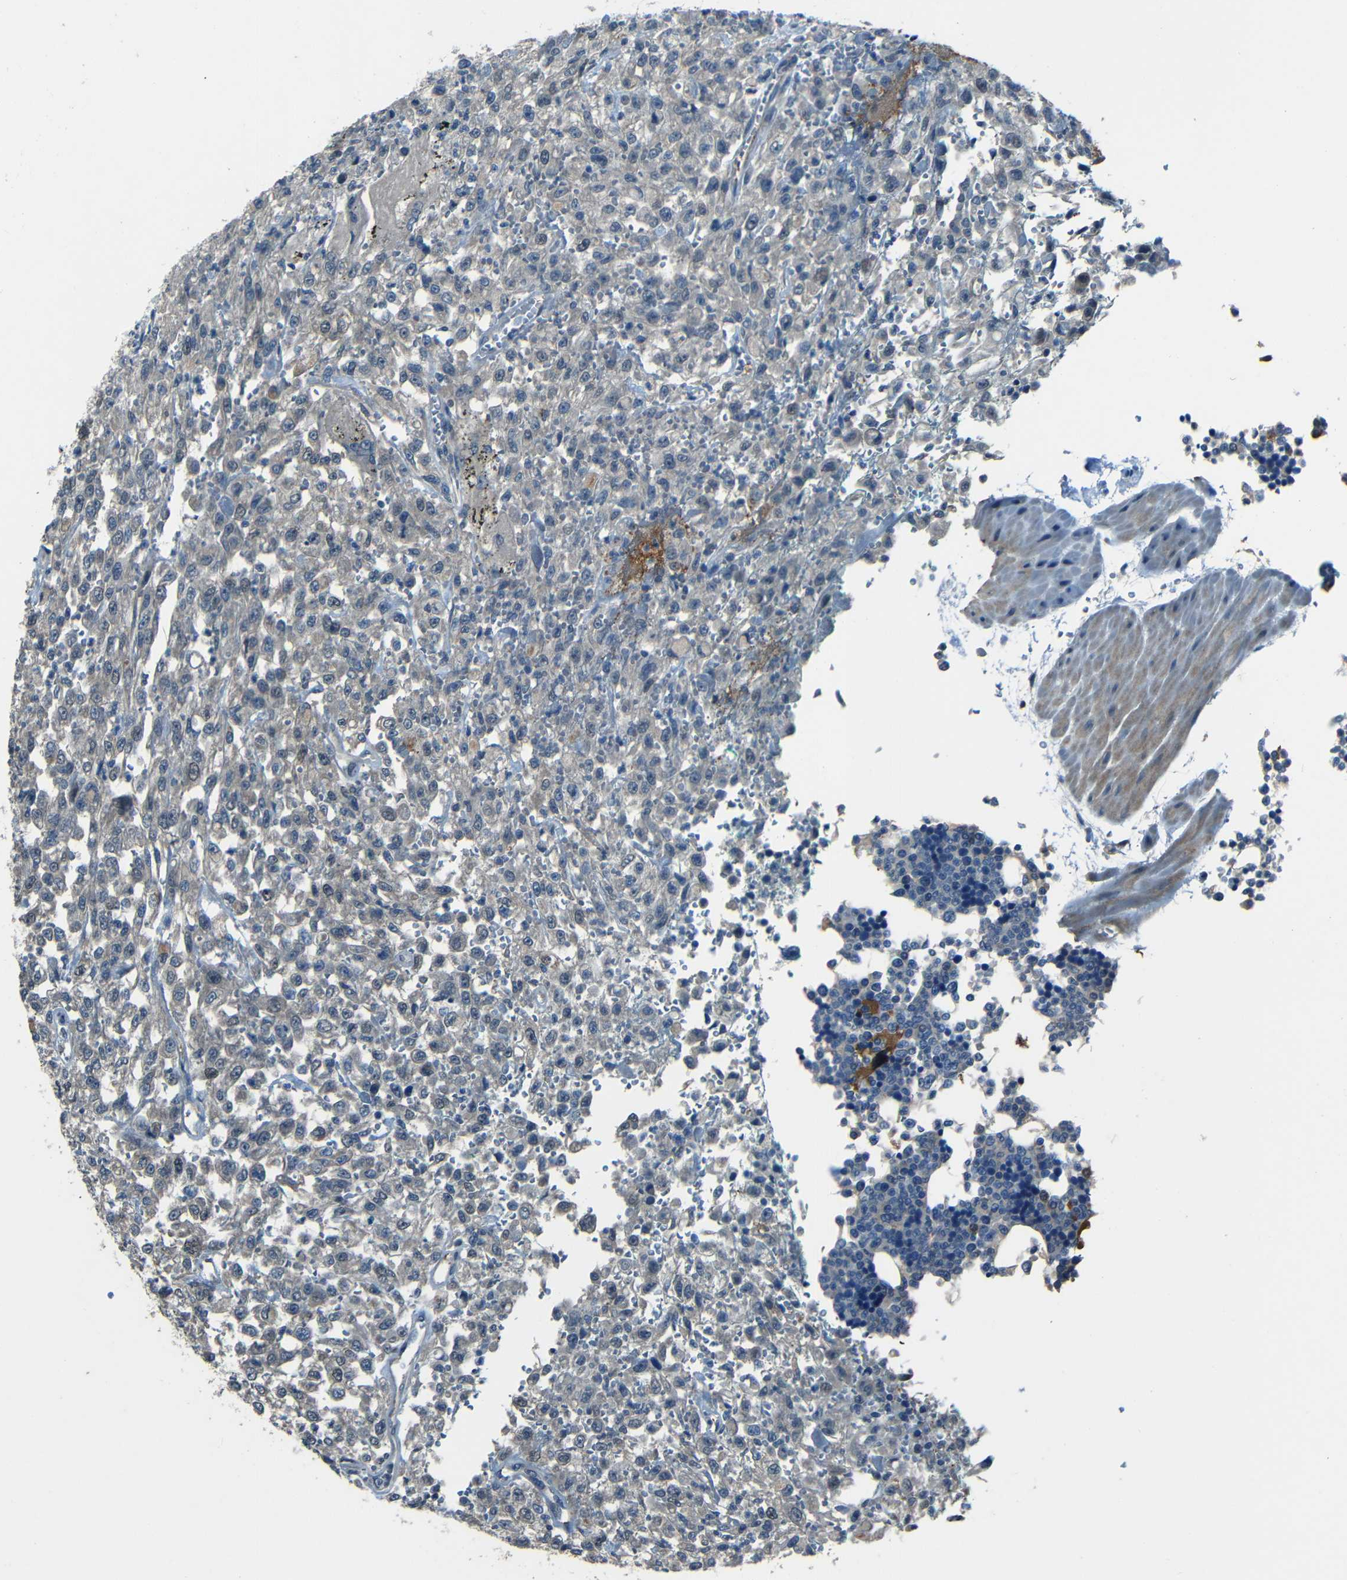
{"staining": {"intensity": "negative", "quantity": "none", "location": "none"}, "tissue": "urothelial cancer", "cell_type": "Tumor cells", "image_type": "cancer", "snomed": [{"axis": "morphology", "description": "Urothelial carcinoma, High grade"}, {"axis": "topography", "description": "Urinary bladder"}], "caption": "DAB (3,3'-diaminobenzidine) immunohistochemical staining of high-grade urothelial carcinoma exhibits no significant staining in tumor cells.", "gene": "SLA", "patient": {"sex": "male", "age": 46}}